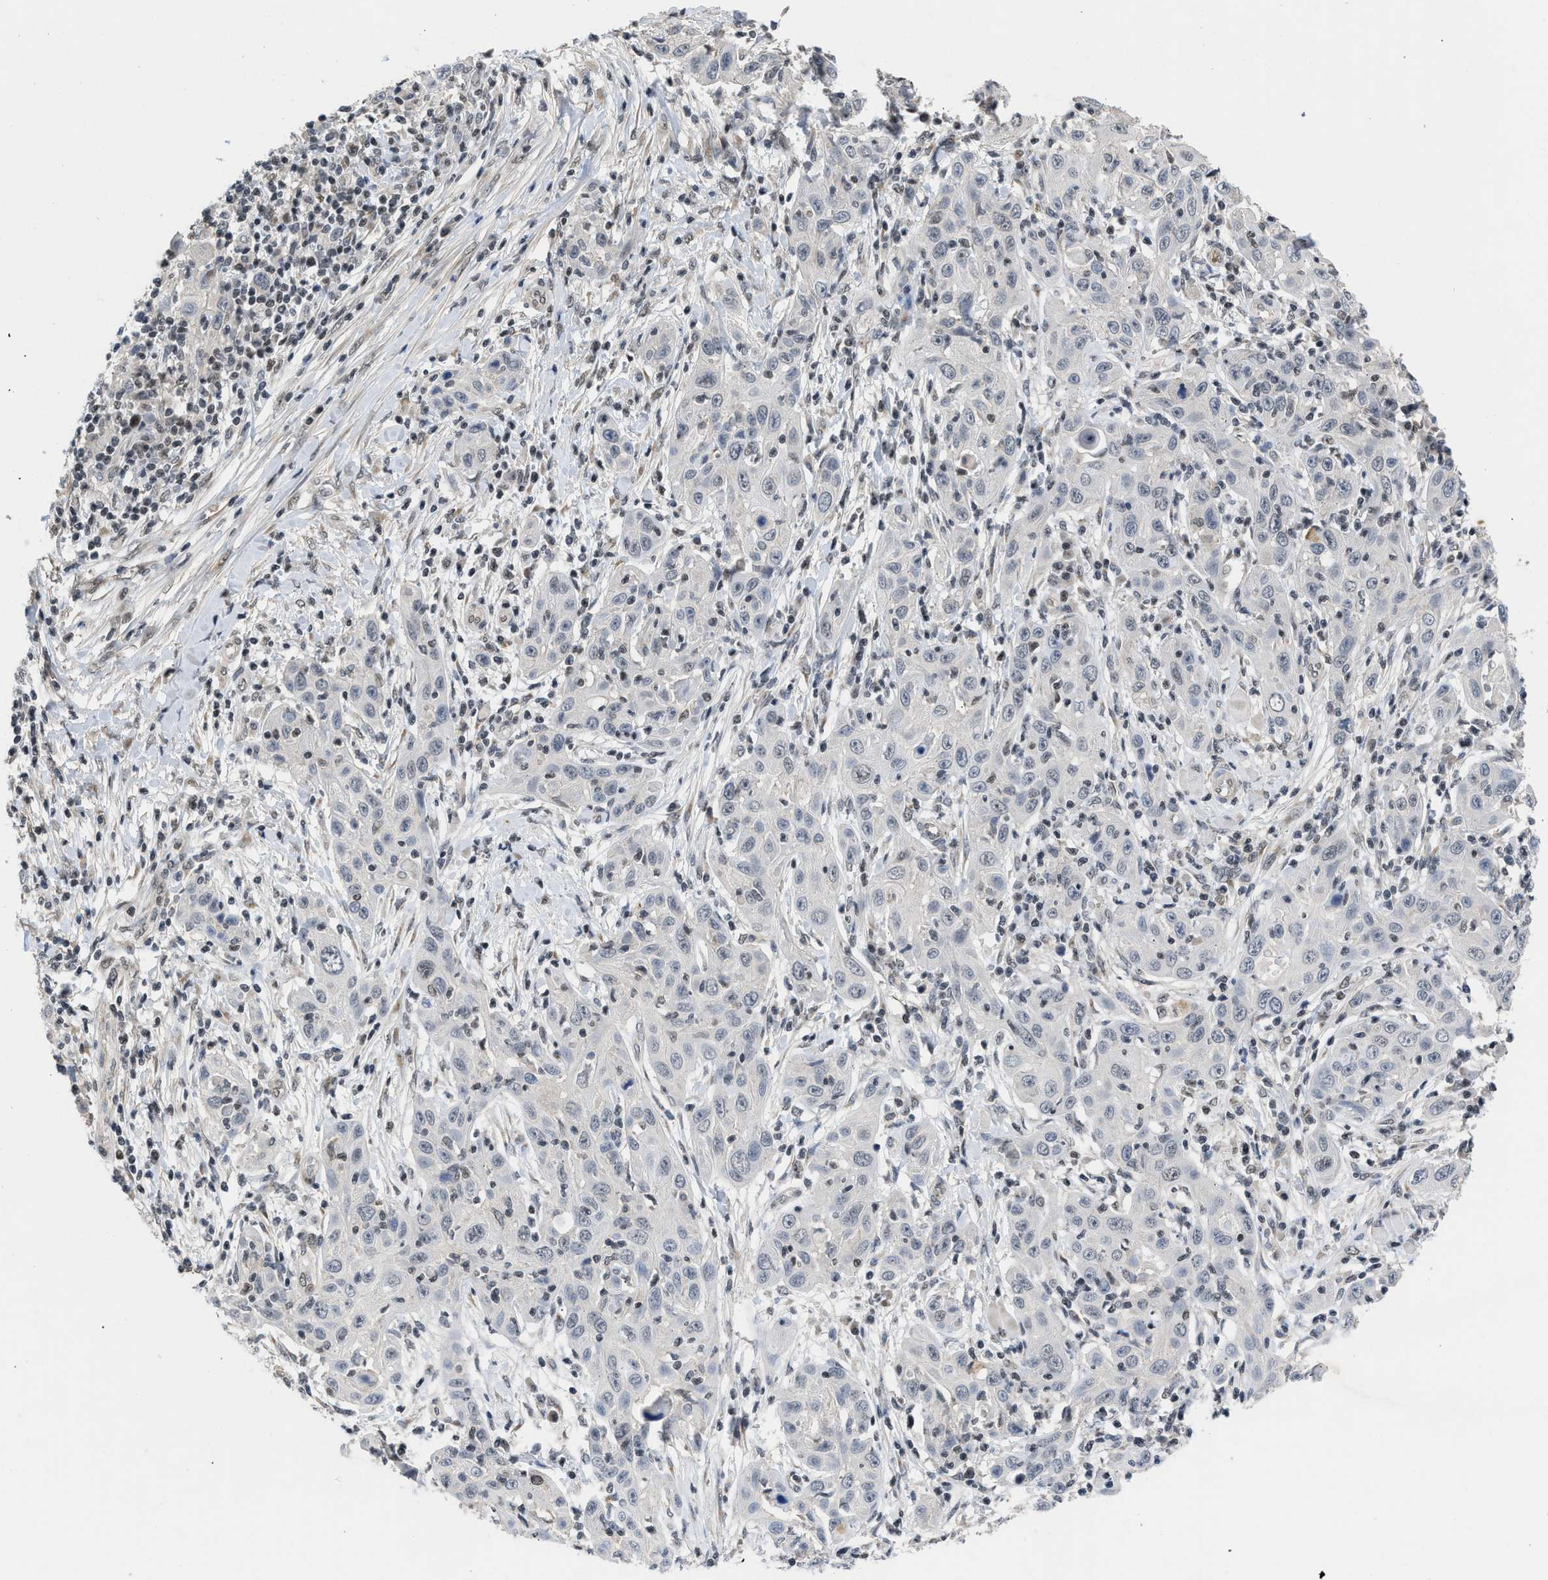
{"staining": {"intensity": "negative", "quantity": "none", "location": "none"}, "tissue": "skin cancer", "cell_type": "Tumor cells", "image_type": "cancer", "snomed": [{"axis": "morphology", "description": "Squamous cell carcinoma, NOS"}, {"axis": "topography", "description": "Skin"}], "caption": "Immunohistochemistry (IHC) image of squamous cell carcinoma (skin) stained for a protein (brown), which exhibits no expression in tumor cells.", "gene": "TERF2IP", "patient": {"sex": "female", "age": 88}}